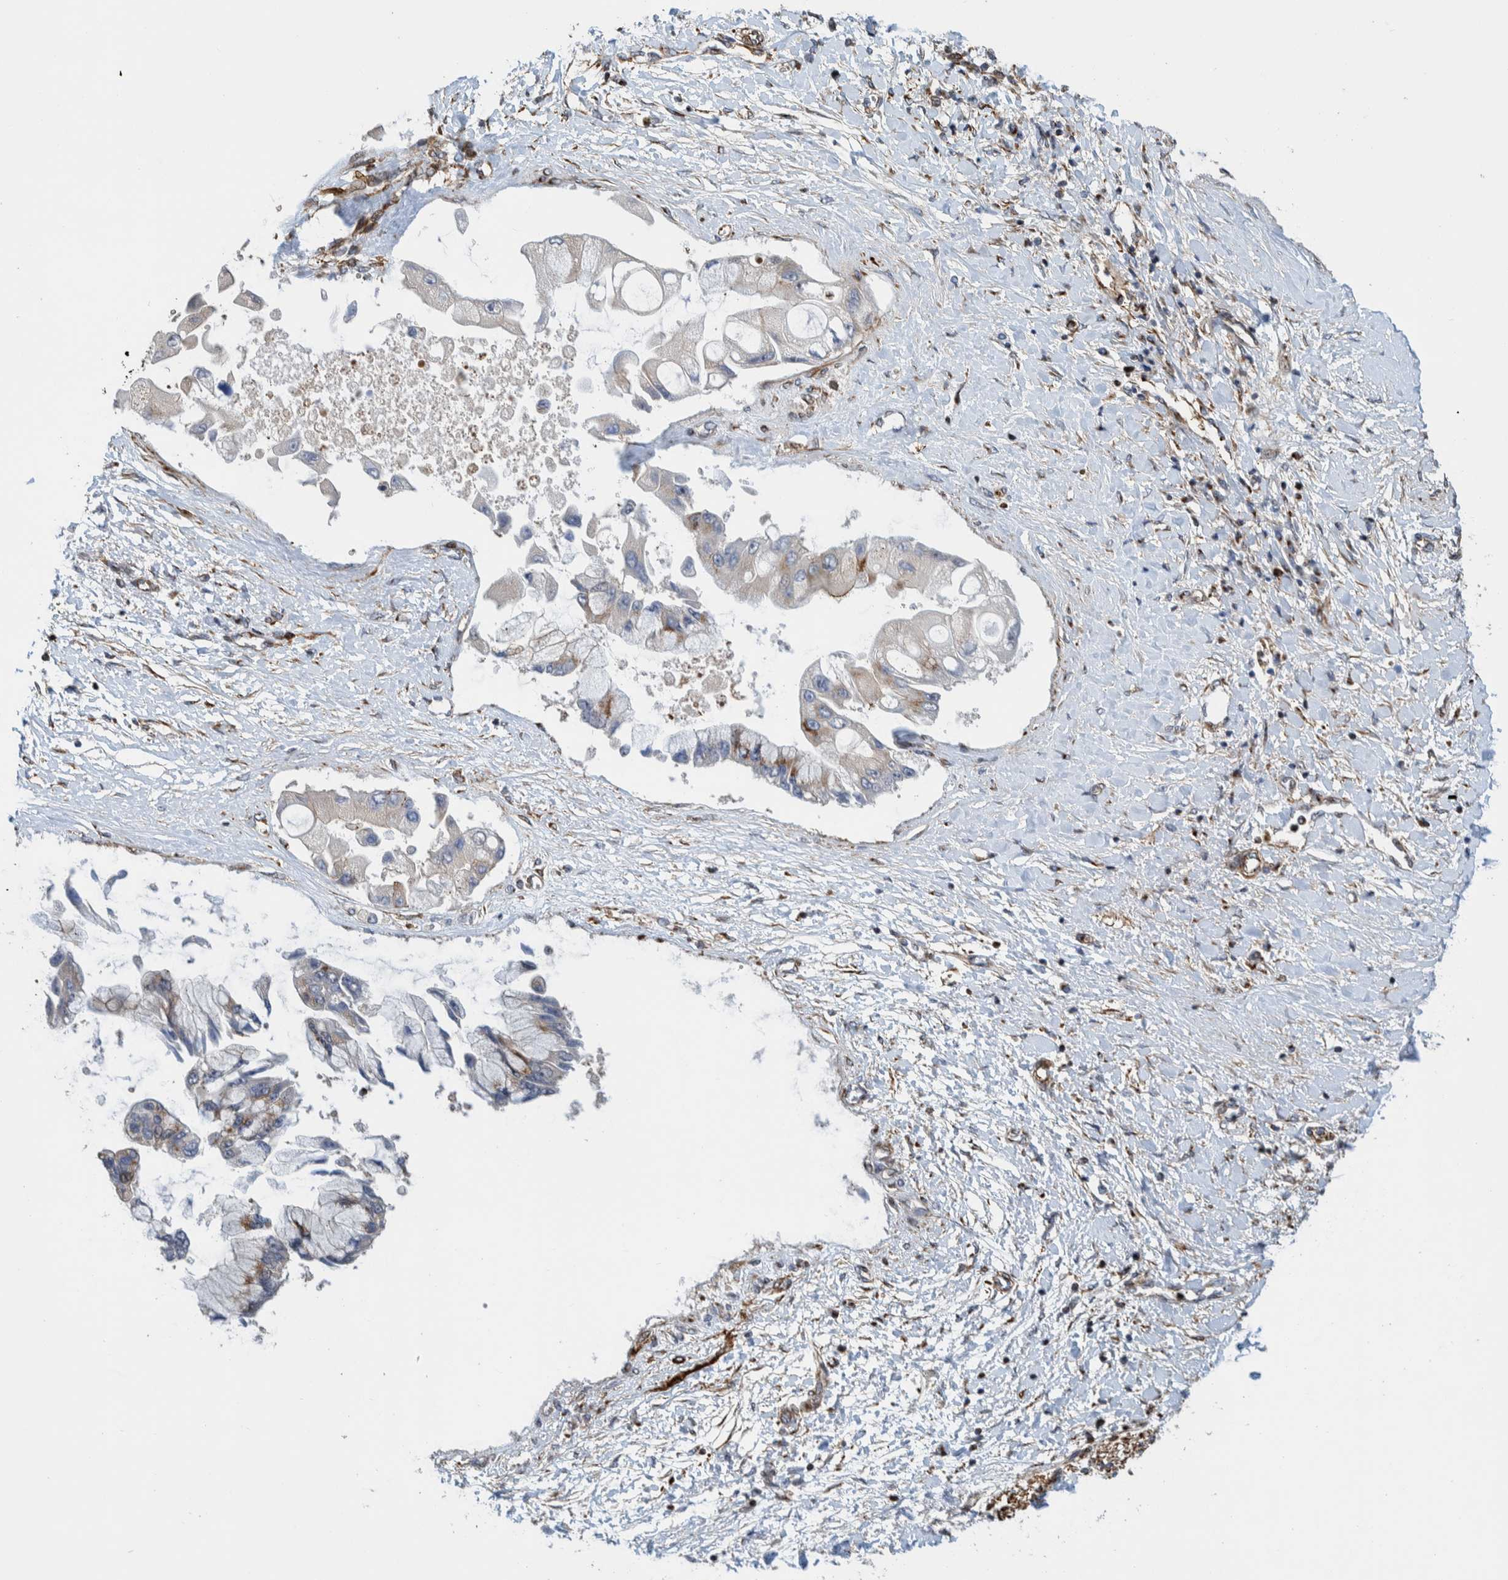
{"staining": {"intensity": "weak", "quantity": "<25%", "location": "cytoplasmic/membranous"}, "tissue": "liver cancer", "cell_type": "Tumor cells", "image_type": "cancer", "snomed": [{"axis": "morphology", "description": "Cholangiocarcinoma"}, {"axis": "topography", "description": "Liver"}], "caption": "The histopathology image shows no significant staining in tumor cells of liver cancer (cholangiocarcinoma). (DAB (3,3'-diaminobenzidine) IHC, high magnification).", "gene": "CCDC57", "patient": {"sex": "male", "age": 50}}